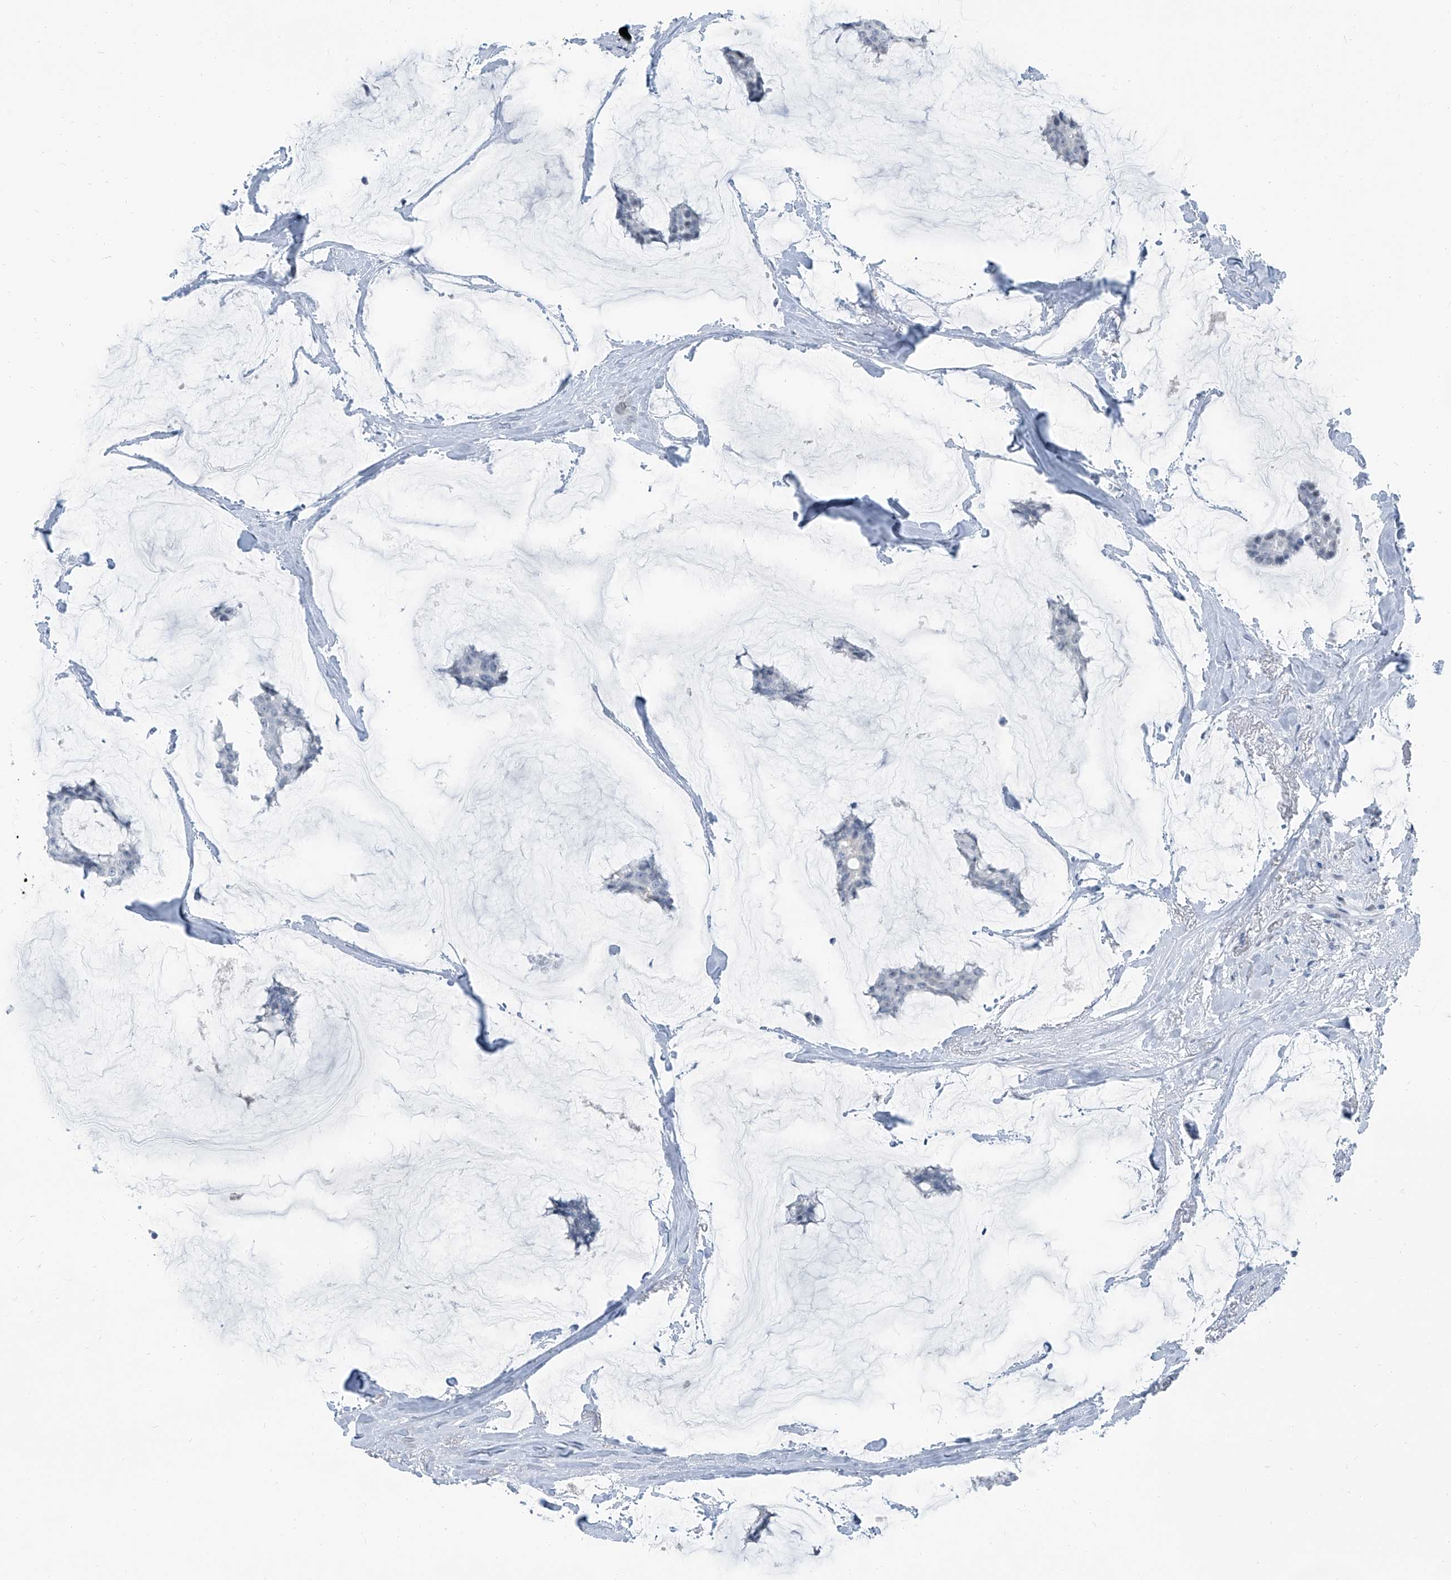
{"staining": {"intensity": "negative", "quantity": "none", "location": "none"}, "tissue": "breast cancer", "cell_type": "Tumor cells", "image_type": "cancer", "snomed": [{"axis": "morphology", "description": "Duct carcinoma"}, {"axis": "topography", "description": "Breast"}], "caption": "A photomicrograph of breast cancer stained for a protein exhibits no brown staining in tumor cells. Nuclei are stained in blue.", "gene": "RGN", "patient": {"sex": "female", "age": 93}}